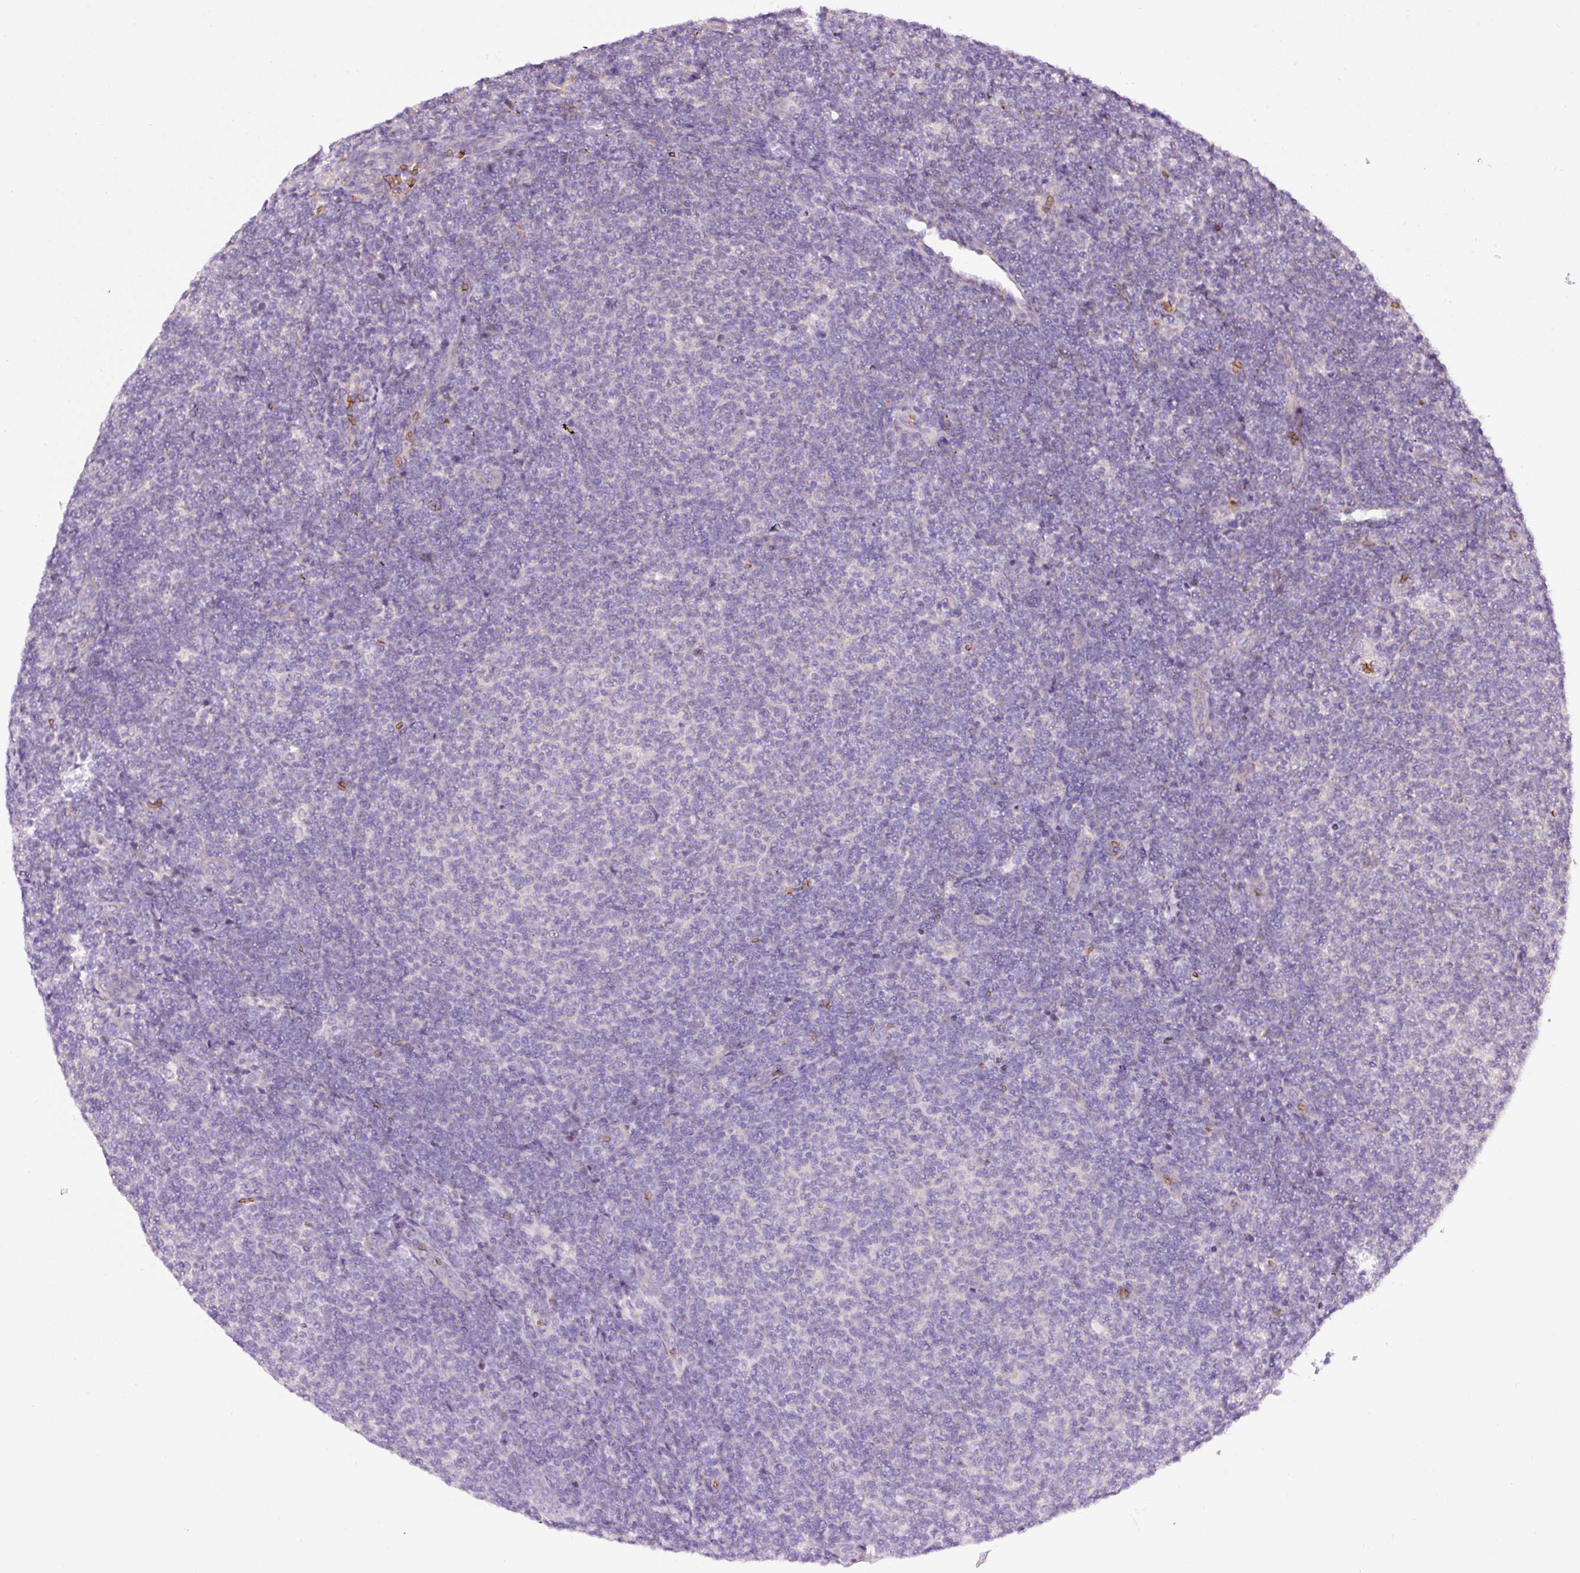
{"staining": {"intensity": "negative", "quantity": "none", "location": "none"}, "tissue": "lymphoma", "cell_type": "Tumor cells", "image_type": "cancer", "snomed": [{"axis": "morphology", "description": "Malignant lymphoma, non-Hodgkin's type, Low grade"}, {"axis": "topography", "description": "Lymph node"}], "caption": "DAB (3,3'-diaminobenzidine) immunohistochemical staining of low-grade malignant lymphoma, non-Hodgkin's type displays no significant staining in tumor cells.", "gene": "PRRC2A", "patient": {"sex": "male", "age": 66}}